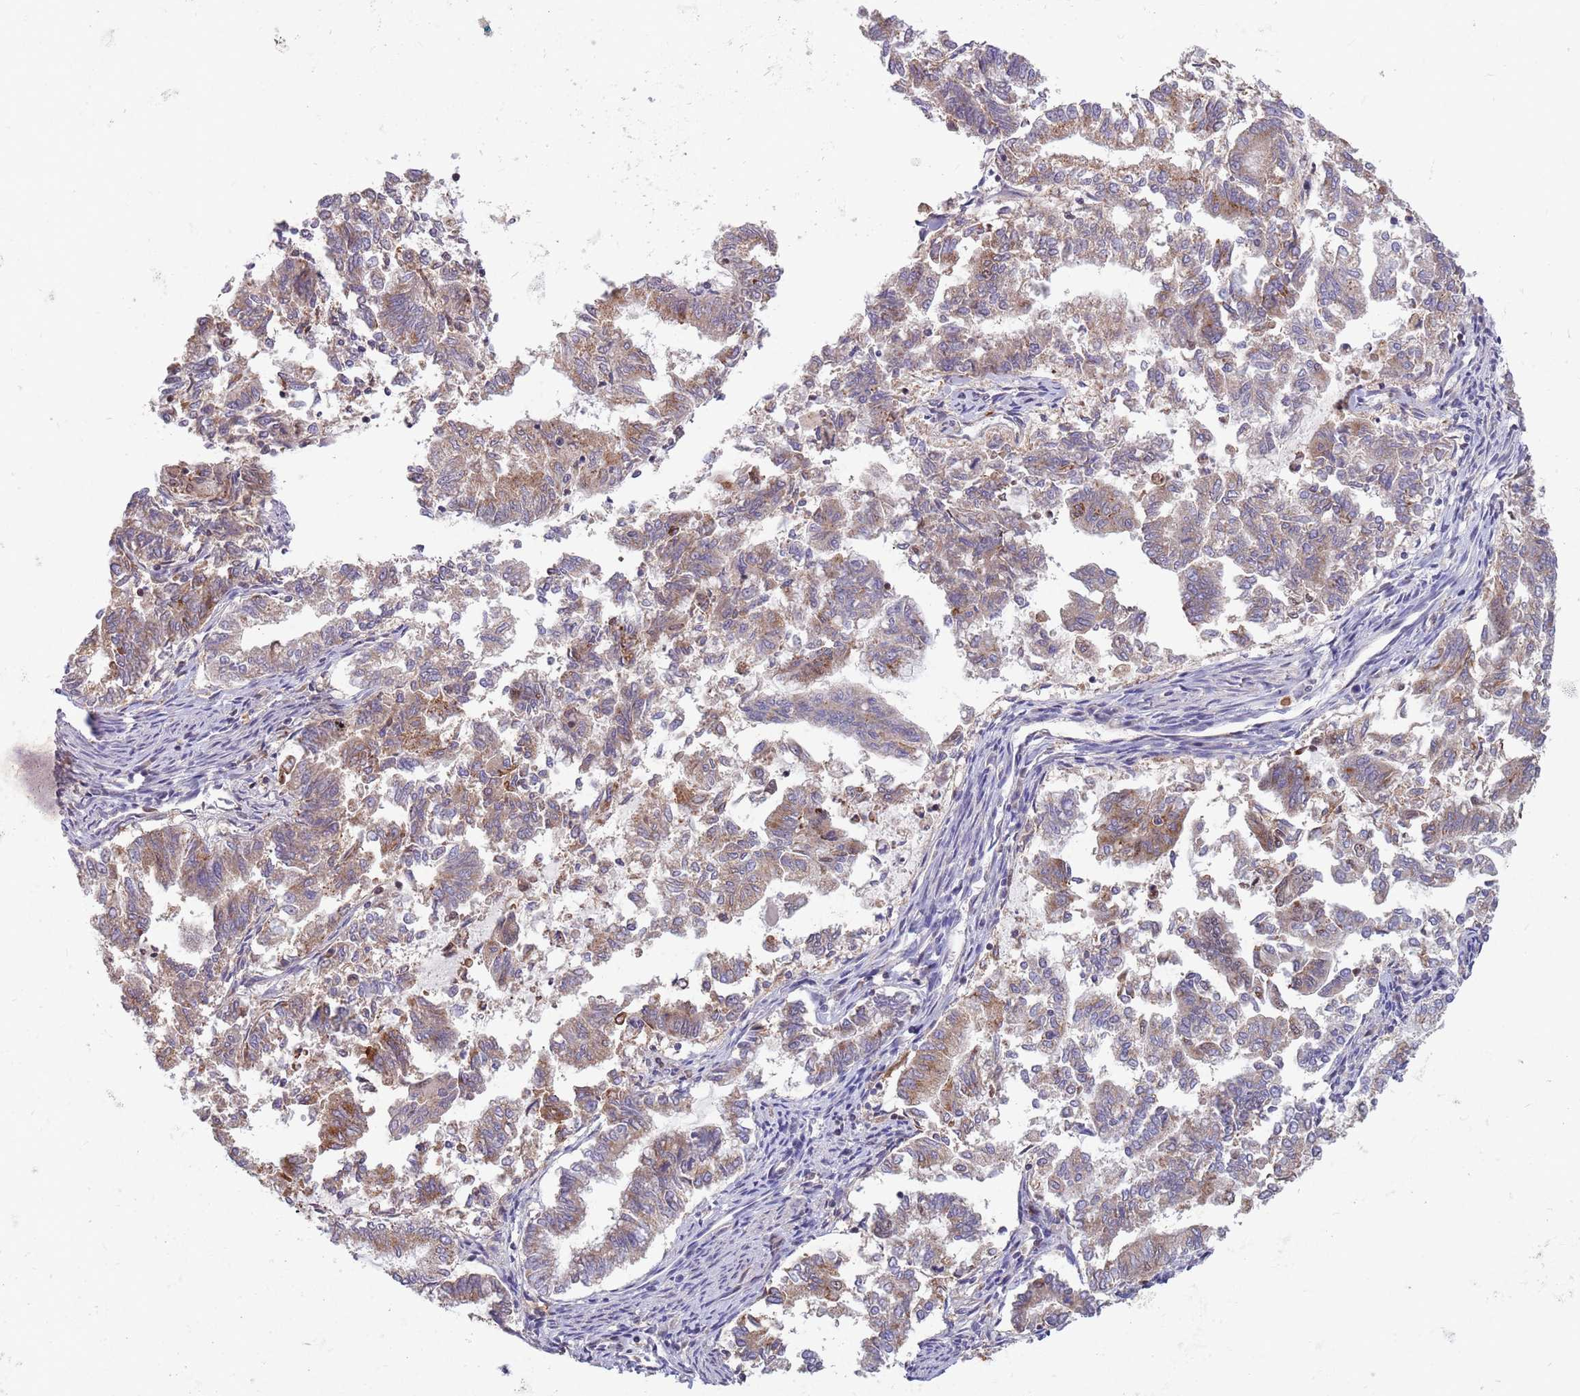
{"staining": {"intensity": "weak", "quantity": "25%-75%", "location": "cytoplasmic/membranous"}, "tissue": "endometrial cancer", "cell_type": "Tumor cells", "image_type": "cancer", "snomed": [{"axis": "morphology", "description": "Adenocarcinoma, NOS"}, {"axis": "topography", "description": "Endometrium"}], "caption": "Immunohistochemical staining of adenocarcinoma (endometrial) exhibits low levels of weak cytoplasmic/membranous expression in approximately 25%-75% of tumor cells. The staining was performed using DAB (3,3'-diaminobenzidine) to visualize the protein expression in brown, while the nuclei were stained in blue with hematoxylin (Magnification: 20x).", "gene": "CCNJL", "patient": {"sex": "female", "age": 79}}